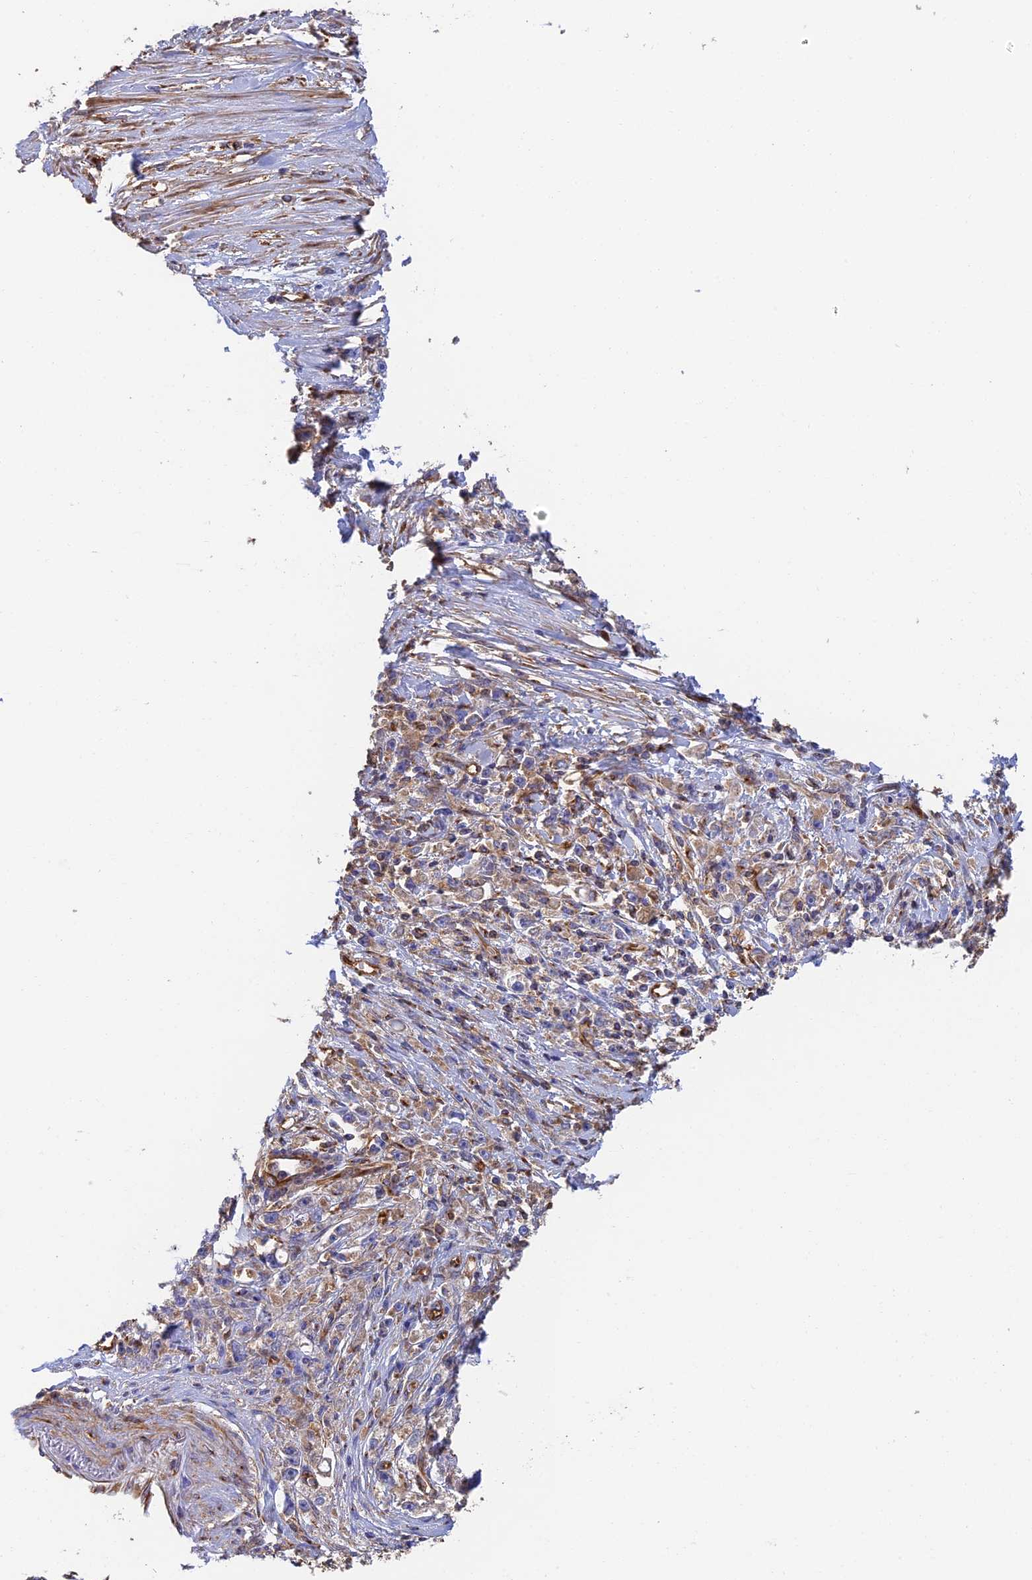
{"staining": {"intensity": "weak", "quantity": "25%-75%", "location": "cytoplasmic/membranous"}, "tissue": "stomach cancer", "cell_type": "Tumor cells", "image_type": "cancer", "snomed": [{"axis": "morphology", "description": "Adenocarcinoma, NOS"}, {"axis": "topography", "description": "Stomach"}], "caption": "A brown stain highlights weak cytoplasmic/membranous positivity of a protein in adenocarcinoma (stomach) tumor cells.", "gene": "DCTN2", "patient": {"sex": "female", "age": 59}}